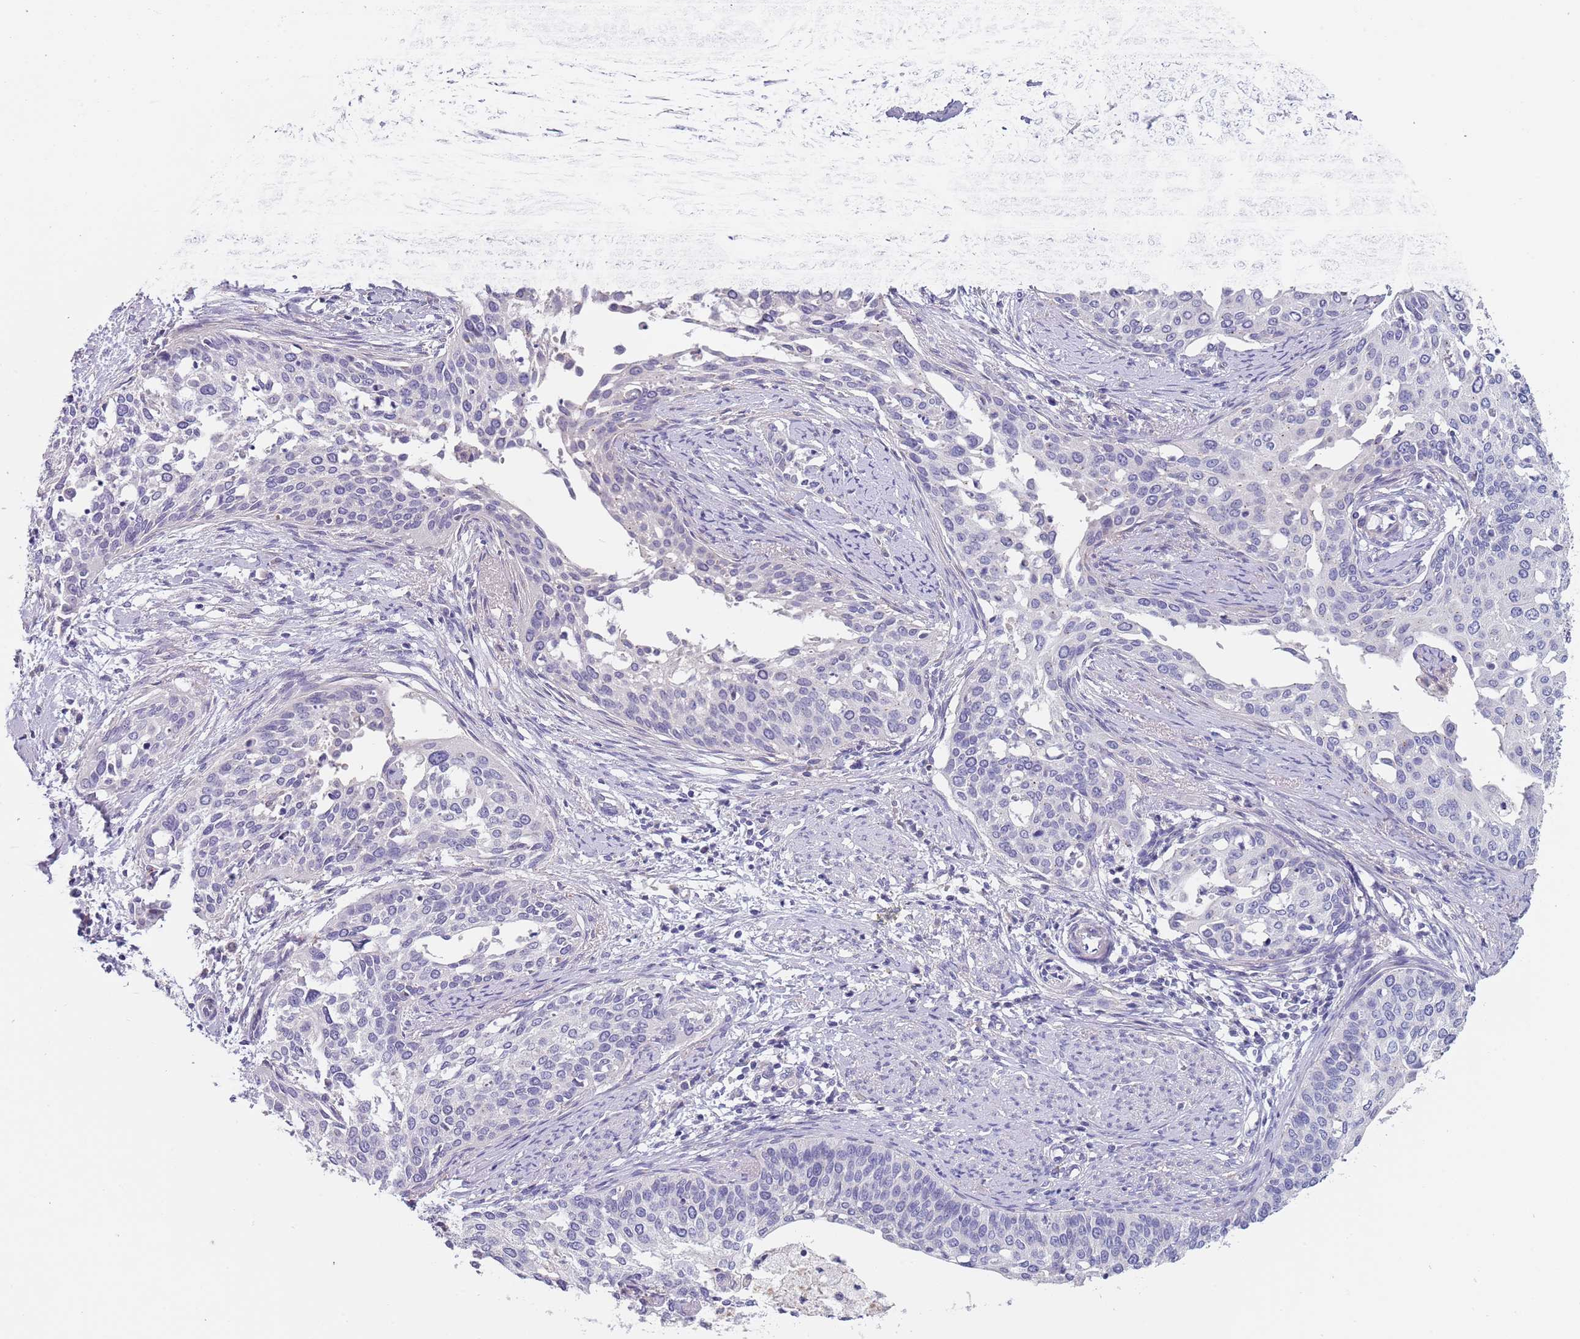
{"staining": {"intensity": "negative", "quantity": "none", "location": "none"}, "tissue": "cervical cancer", "cell_type": "Tumor cells", "image_type": "cancer", "snomed": [{"axis": "morphology", "description": "Squamous cell carcinoma, NOS"}, {"axis": "topography", "description": "Cervix"}], "caption": "IHC photomicrograph of neoplastic tissue: human cervical squamous cell carcinoma stained with DAB (3,3'-diaminobenzidine) exhibits no significant protein expression in tumor cells. (DAB (3,3'-diaminobenzidine) immunohistochemistry, high magnification).", "gene": "MAN1C1", "patient": {"sex": "female", "age": 44}}